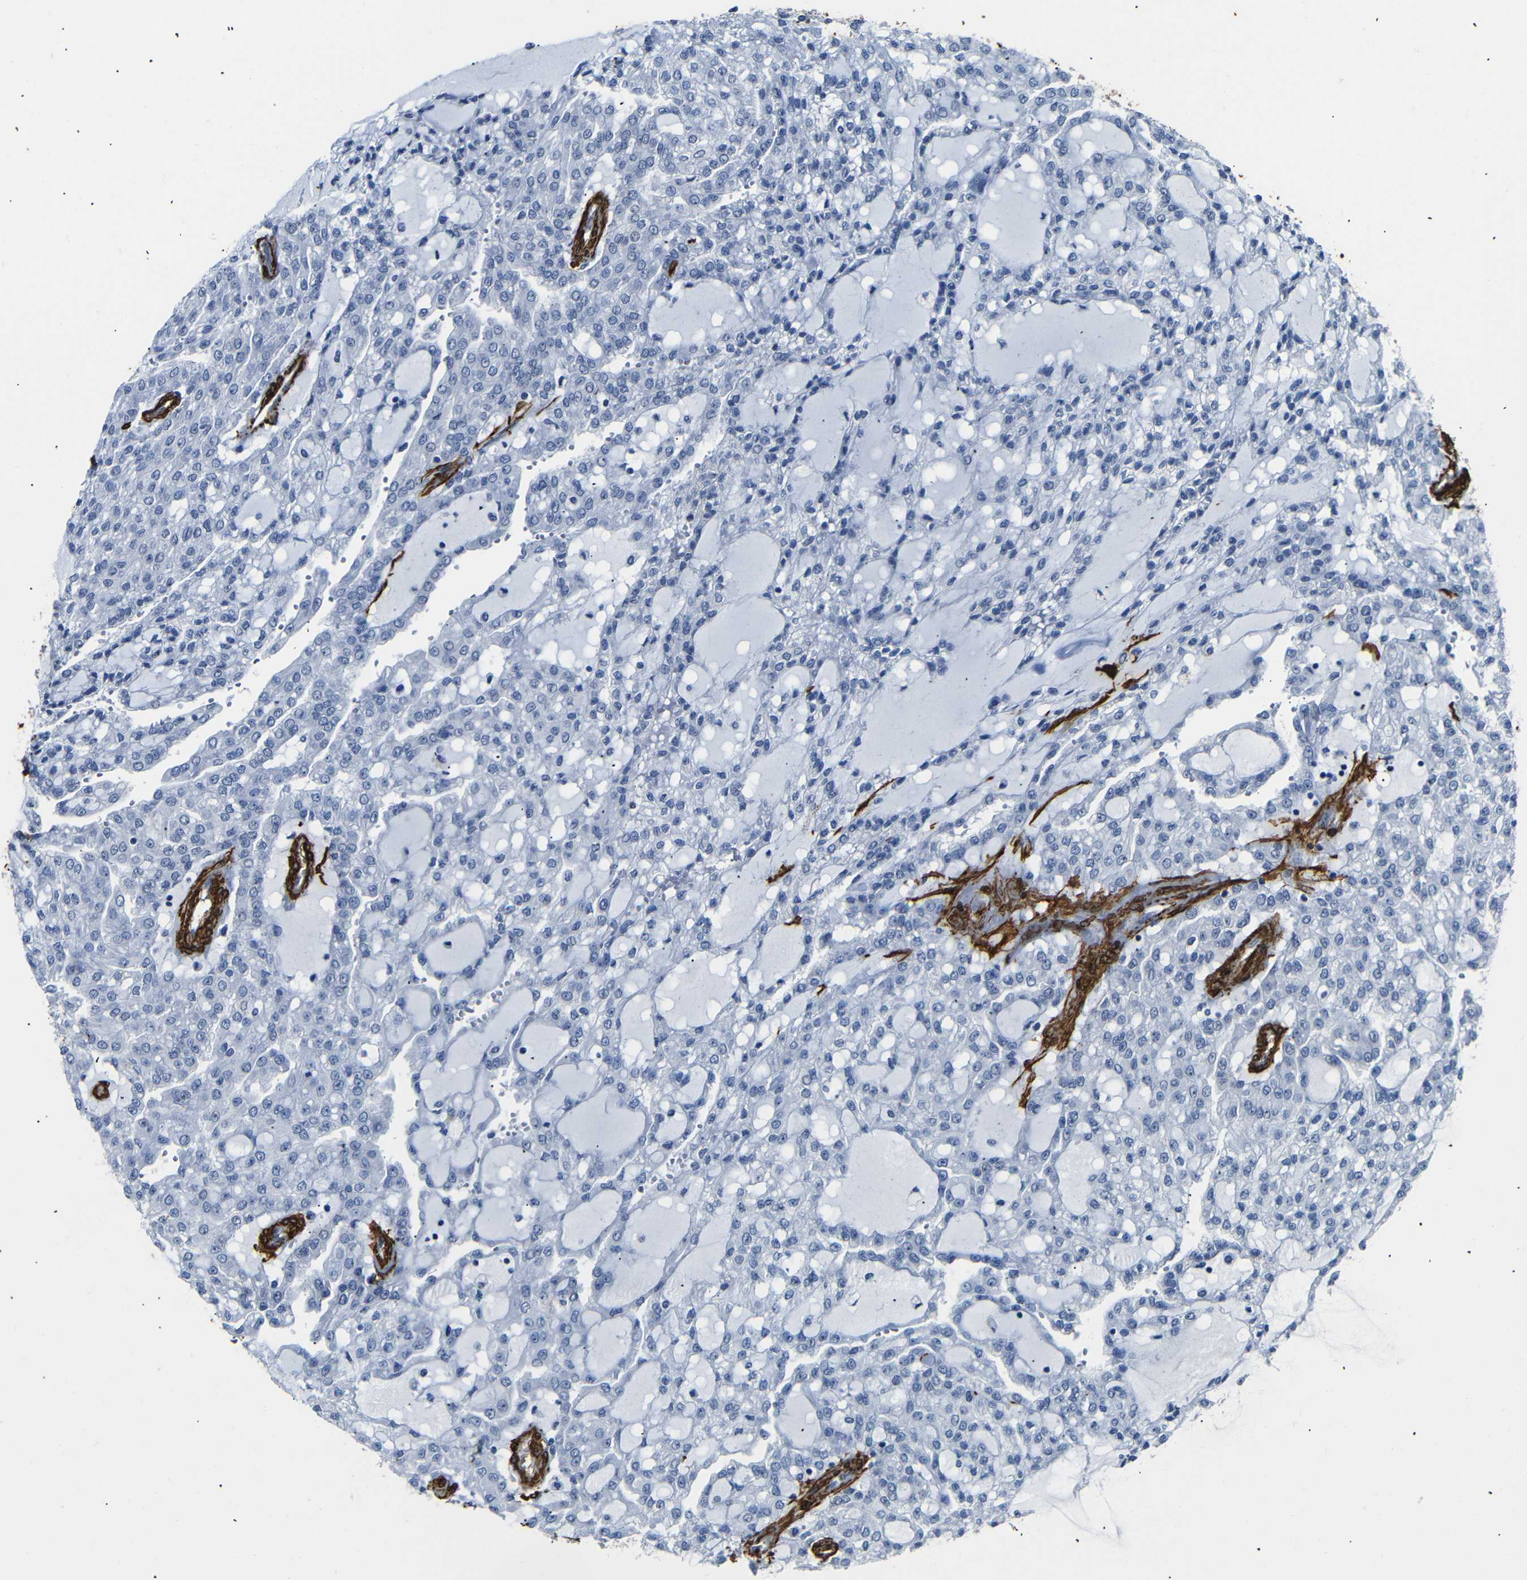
{"staining": {"intensity": "negative", "quantity": "none", "location": "none"}, "tissue": "renal cancer", "cell_type": "Tumor cells", "image_type": "cancer", "snomed": [{"axis": "morphology", "description": "Adenocarcinoma, NOS"}, {"axis": "topography", "description": "Kidney"}], "caption": "Renal cancer was stained to show a protein in brown. There is no significant staining in tumor cells.", "gene": "ACTA2", "patient": {"sex": "male", "age": 63}}